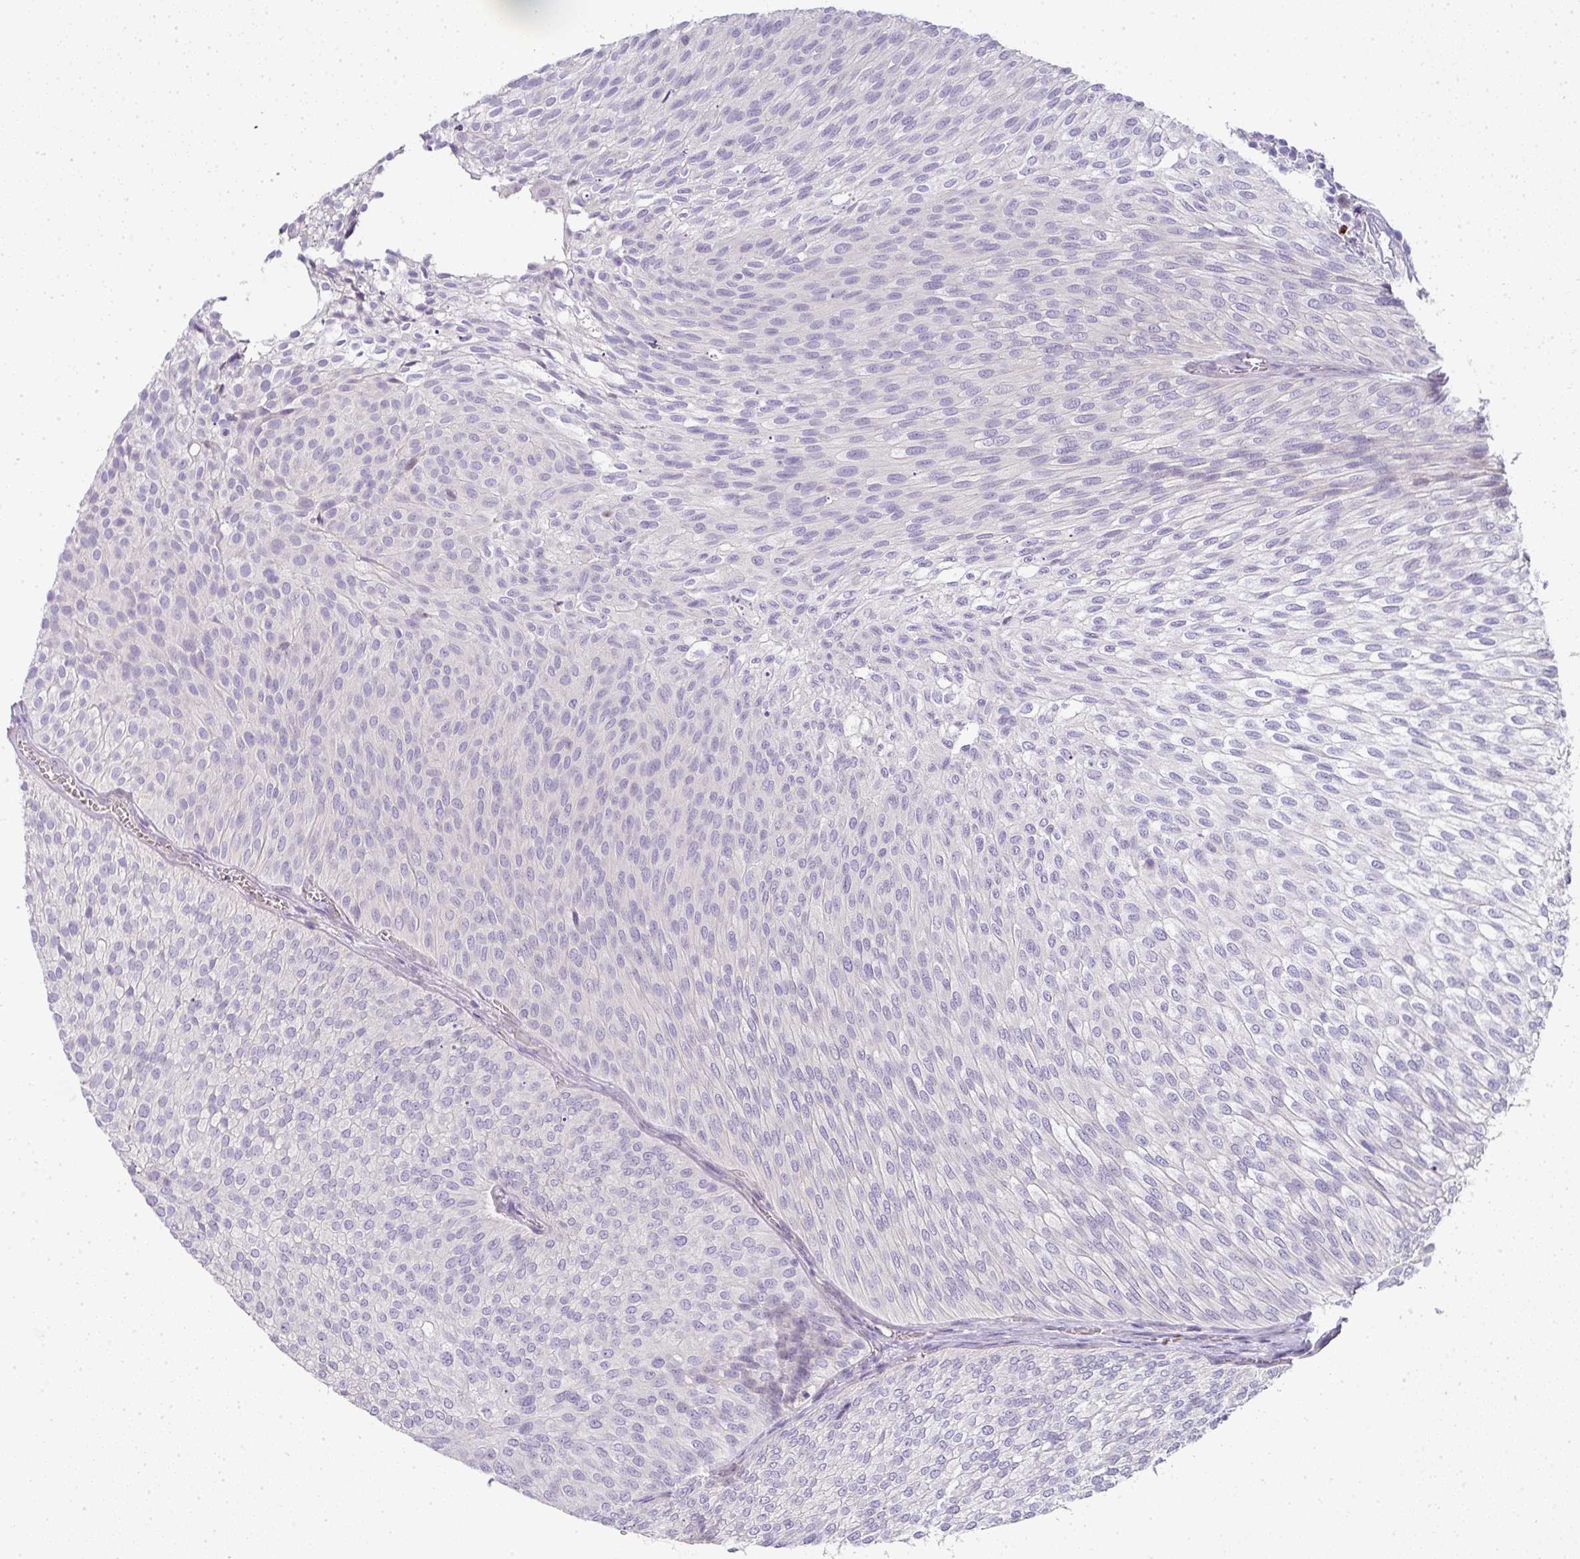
{"staining": {"intensity": "negative", "quantity": "none", "location": "none"}, "tissue": "urothelial cancer", "cell_type": "Tumor cells", "image_type": "cancer", "snomed": [{"axis": "morphology", "description": "Urothelial carcinoma, Low grade"}, {"axis": "topography", "description": "Urinary bladder"}], "caption": "Low-grade urothelial carcinoma stained for a protein using immunohistochemistry (IHC) shows no expression tumor cells.", "gene": "HHEX", "patient": {"sex": "male", "age": 91}}